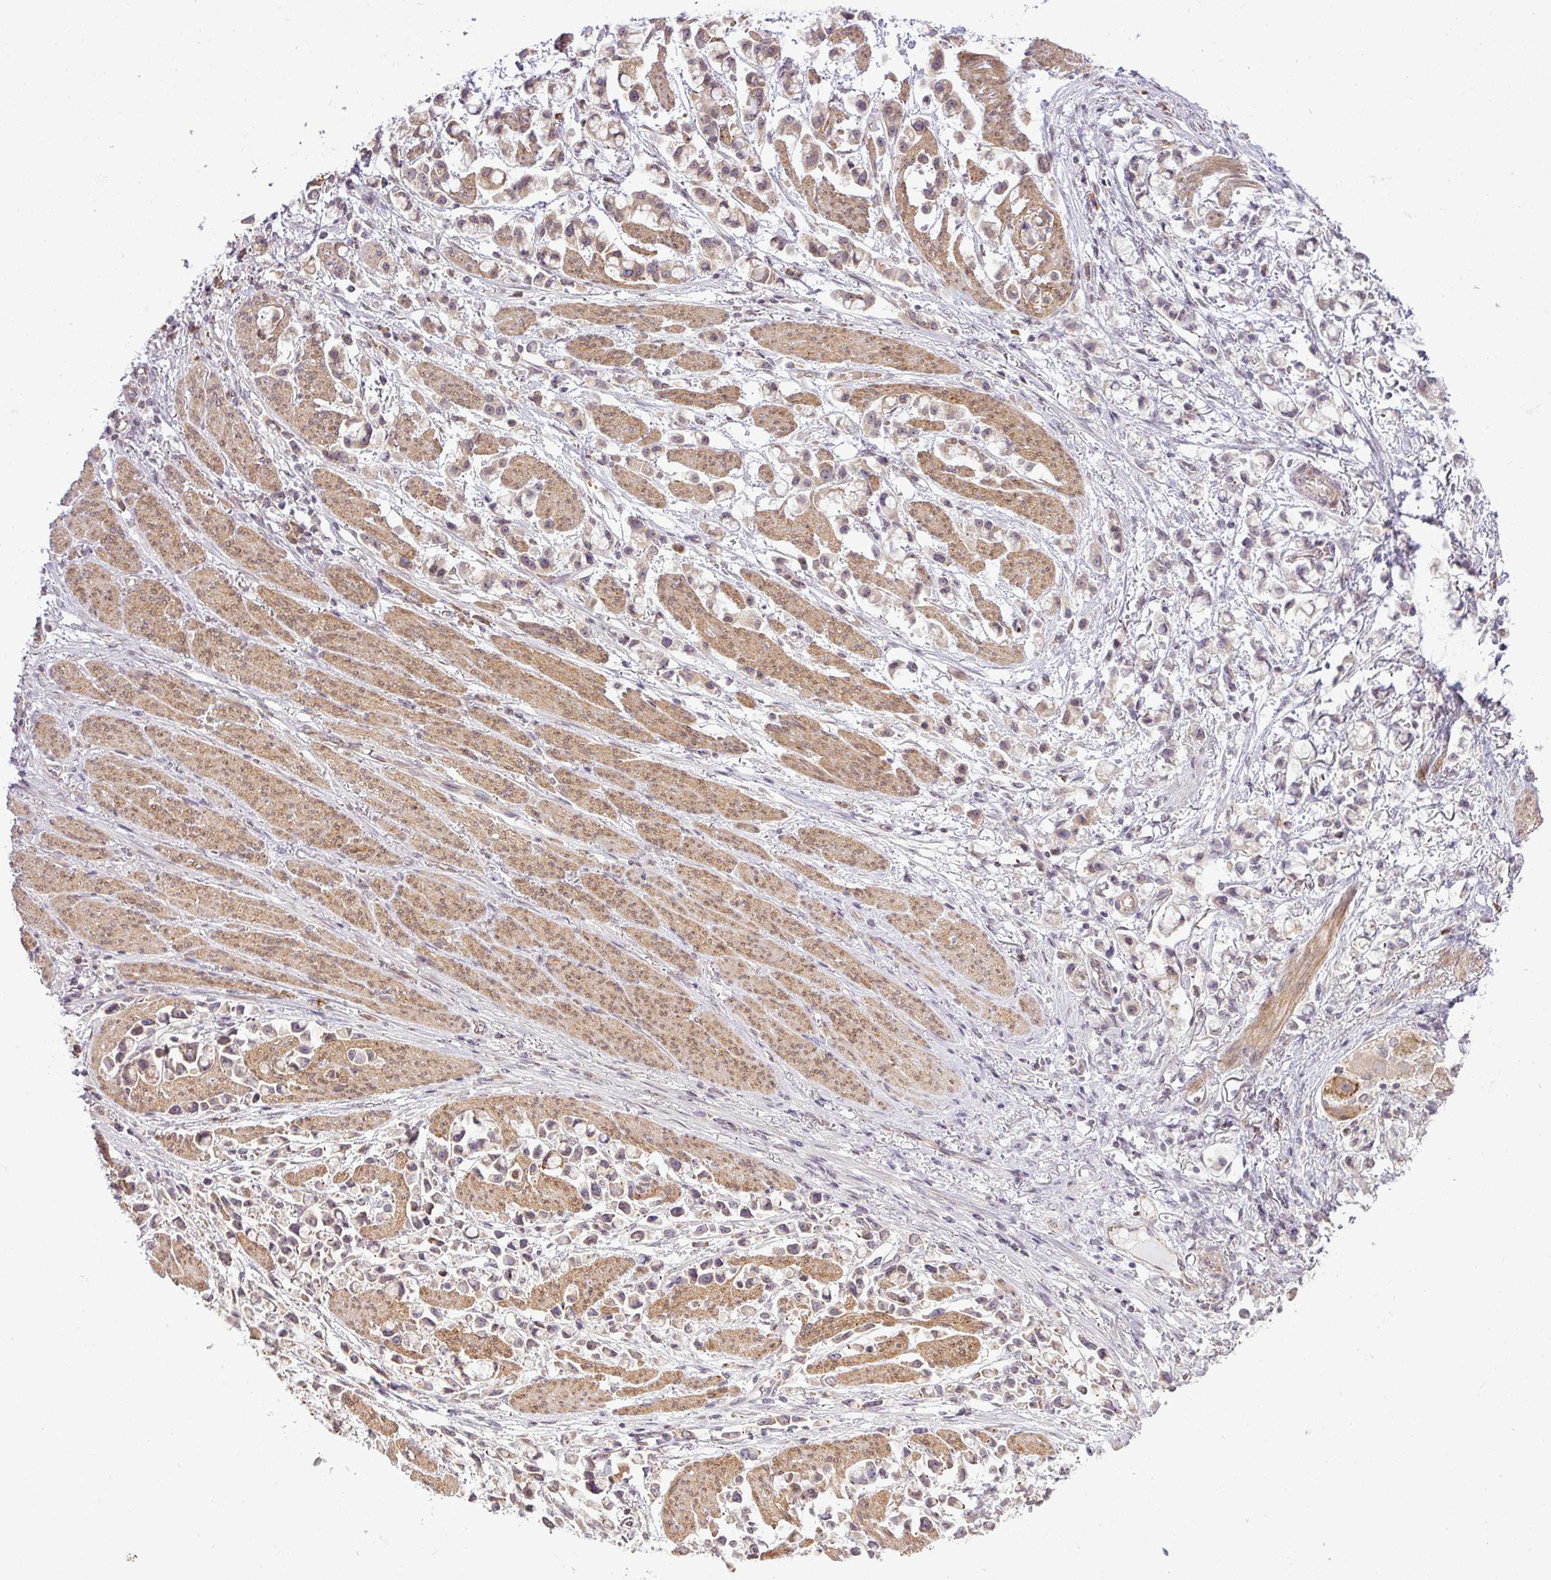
{"staining": {"intensity": "weak", "quantity": ">75%", "location": "cytoplasmic/membranous"}, "tissue": "stomach cancer", "cell_type": "Tumor cells", "image_type": "cancer", "snomed": [{"axis": "morphology", "description": "Adenocarcinoma, NOS"}, {"axis": "topography", "description": "Stomach"}], "caption": "Protein positivity by immunohistochemistry reveals weak cytoplasmic/membranous staining in approximately >75% of tumor cells in stomach adenocarcinoma. Ihc stains the protein in brown and the nuclei are stained blue.", "gene": "COX18", "patient": {"sex": "female", "age": 81}}